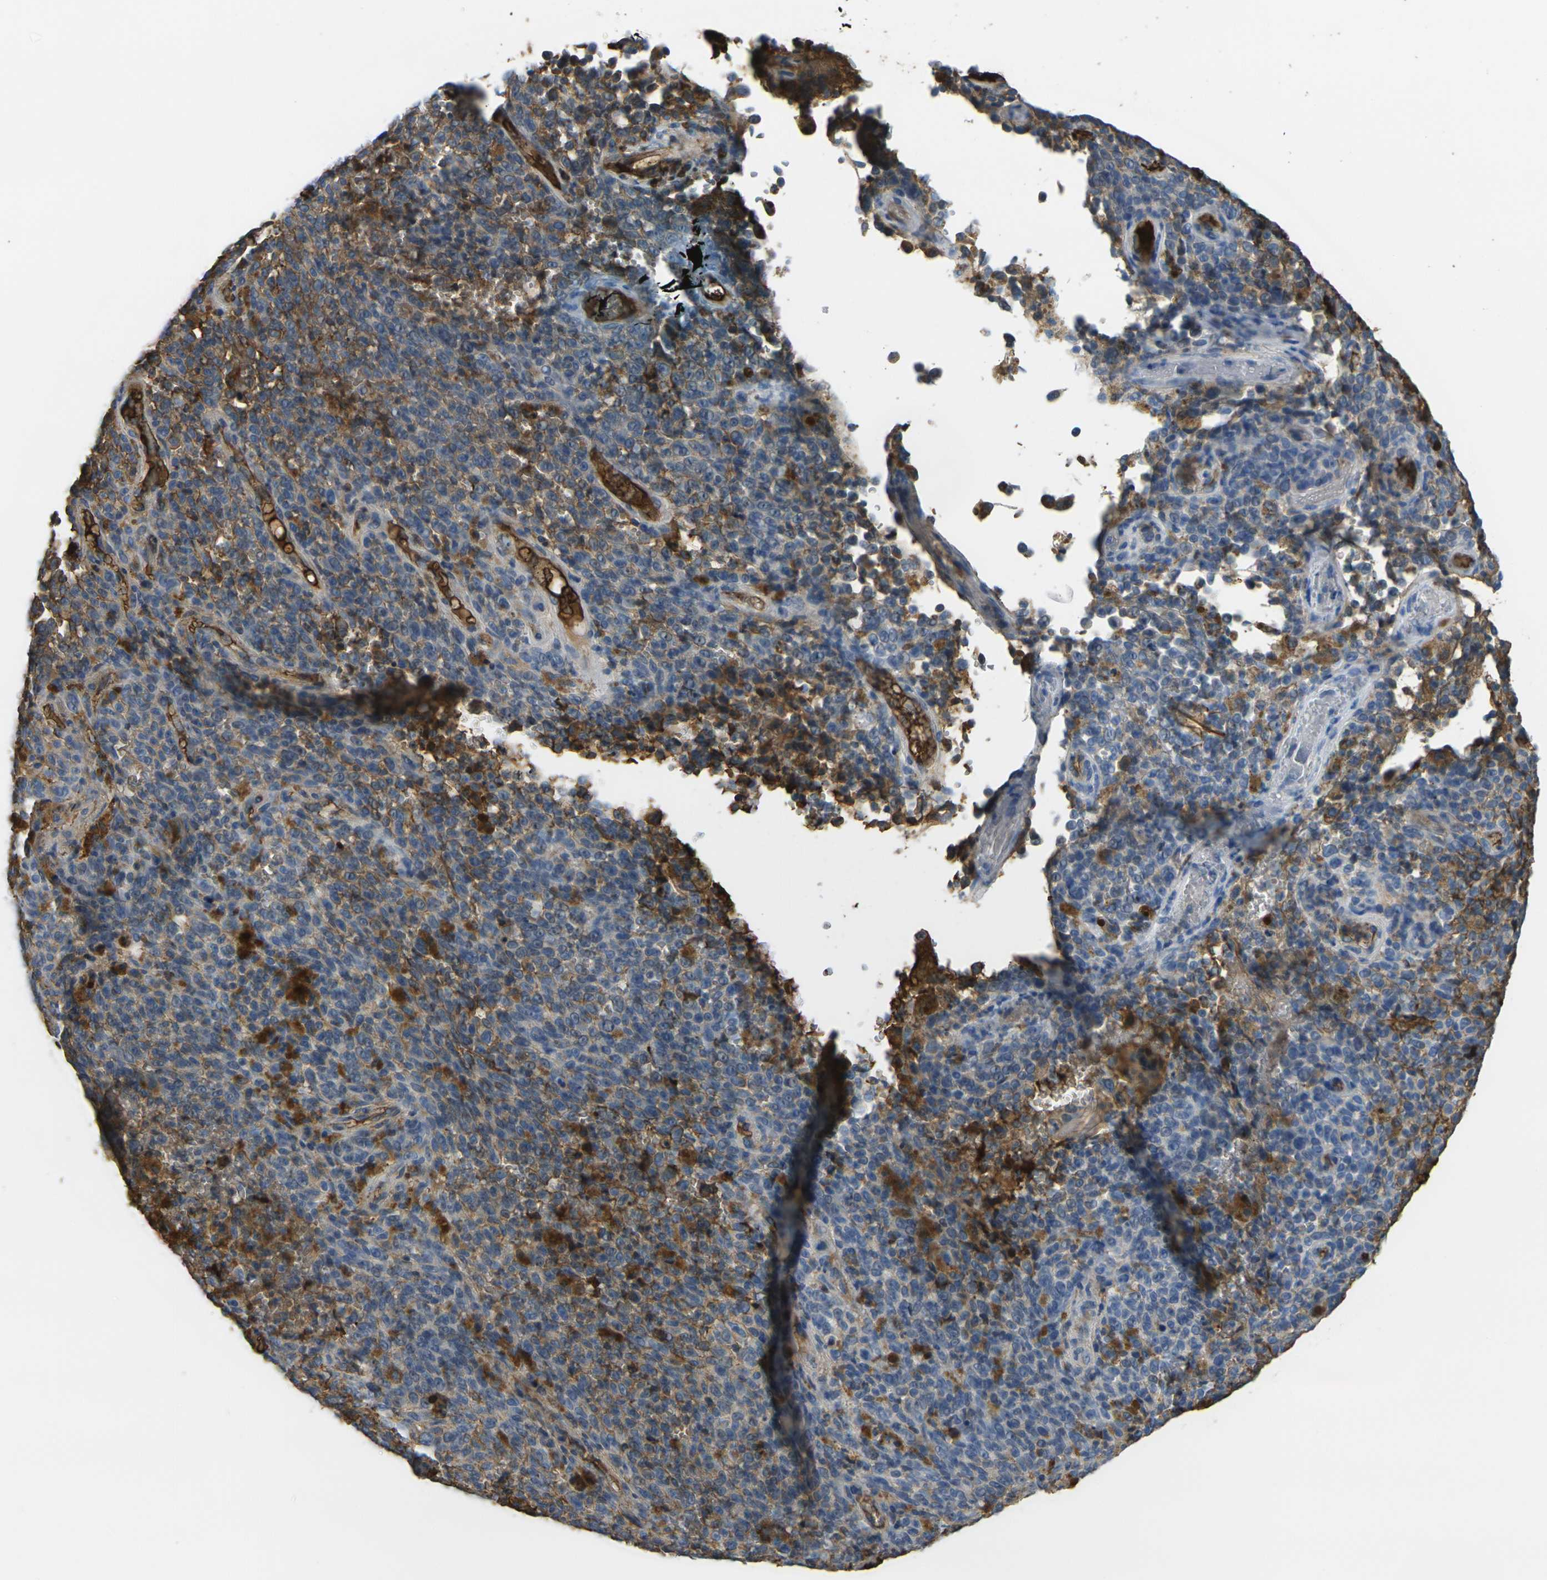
{"staining": {"intensity": "moderate", "quantity": "25%-75%", "location": "cytoplasmic/membranous"}, "tissue": "melanoma", "cell_type": "Tumor cells", "image_type": "cancer", "snomed": [{"axis": "morphology", "description": "Malignant melanoma, NOS"}, {"axis": "topography", "description": "Skin"}], "caption": "A histopathology image showing moderate cytoplasmic/membranous positivity in about 25%-75% of tumor cells in malignant melanoma, as visualized by brown immunohistochemical staining.", "gene": "PLCD1", "patient": {"sex": "female", "age": 82}}